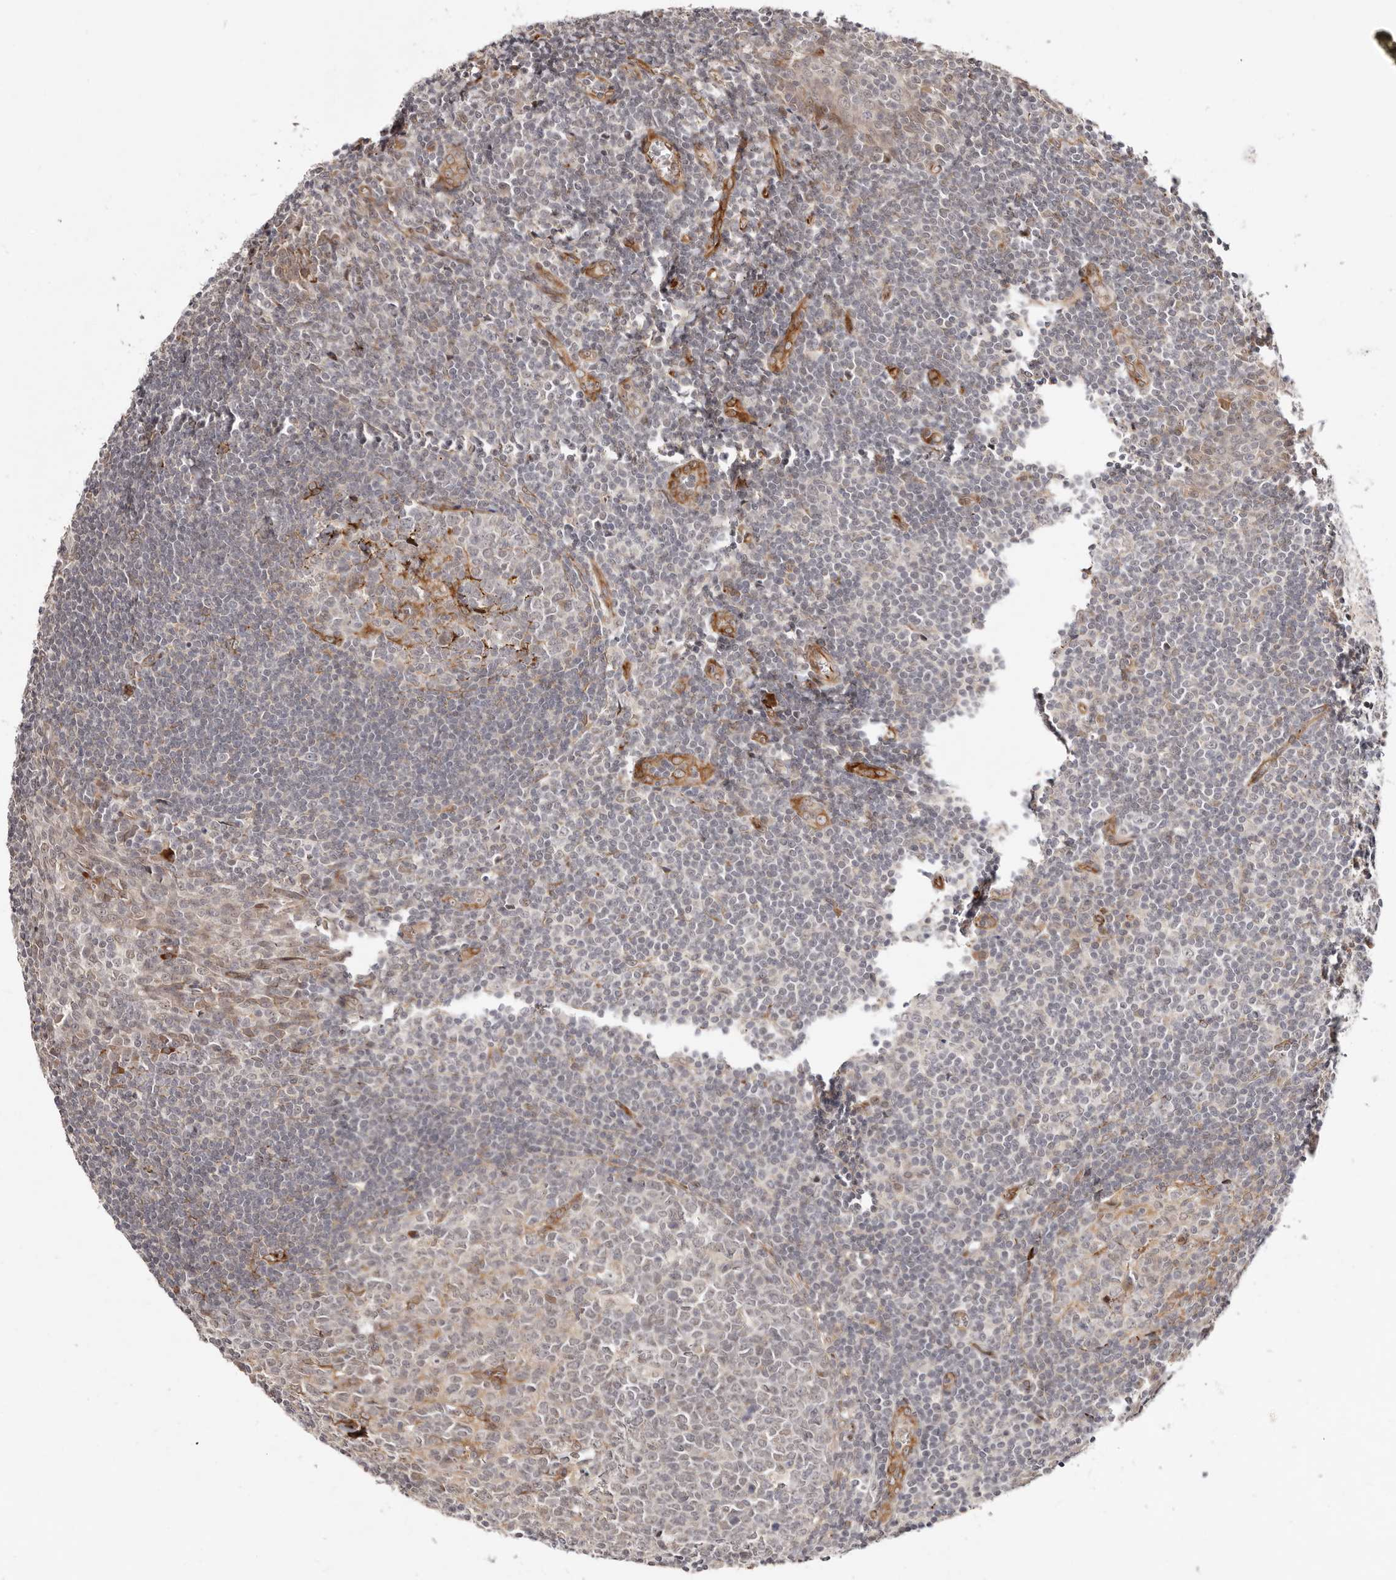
{"staining": {"intensity": "moderate", "quantity": "<25%", "location": "cytoplasmic/membranous"}, "tissue": "tonsil", "cell_type": "Germinal center cells", "image_type": "normal", "snomed": [{"axis": "morphology", "description": "Normal tissue, NOS"}, {"axis": "topography", "description": "Tonsil"}], "caption": "A low amount of moderate cytoplasmic/membranous positivity is seen in about <25% of germinal center cells in unremarkable tonsil. (DAB IHC, brown staining for protein, blue staining for nuclei).", "gene": "BCL2L15", "patient": {"sex": "male", "age": 27}}